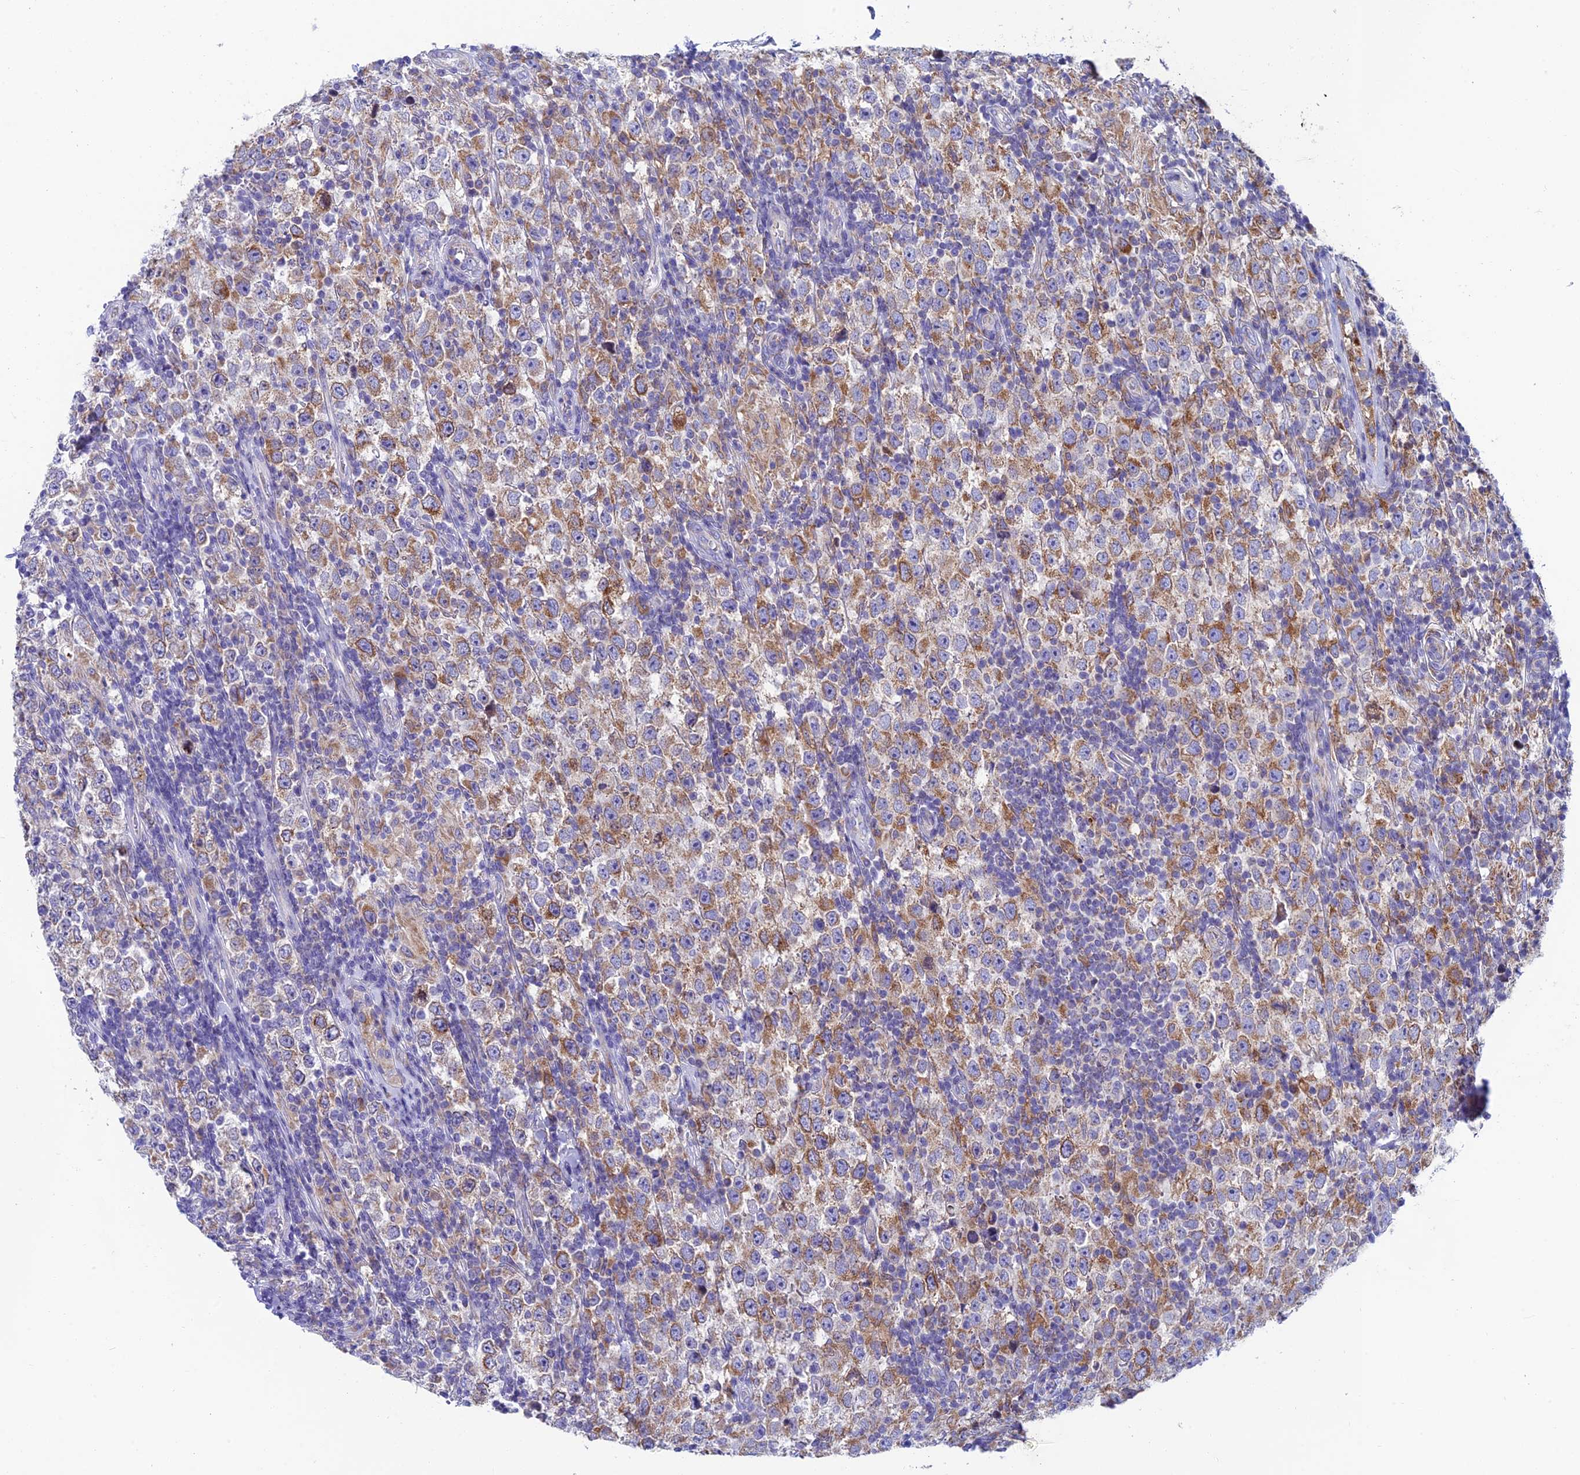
{"staining": {"intensity": "moderate", "quantity": ">75%", "location": "cytoplasmic/membranous"}, "tissue": "testis cancer", "cell_type": "Tumor cells", "image_type": "cancer", "snomed": [{"axis": "morphology", "description": "Normal tissue, NOS"}, {"axis": "morphology", "description": "Urothelial carcinoma, High grade"}, {"axis": "morphology", "description": "Seminoma, NOS"}, {"axis": "morphology", "description": "Carcinoma, Embryonal, NOS"}, {"axis": "topography", "description": "Urinary bladder"}, {"axis": "topography", "description": "Testis"}], "caption": "Moderate cytoplasmic/membranous protein staining is appreciated in about >75% of tumor cells in embryonal carcinoma (testis). Using DAB (brown) and hematoxylin (blue) stains, captured at high magnification using brightfield microscopy.", "gene": "REEP4", "patient": {"sex": "male", "age": 41}}